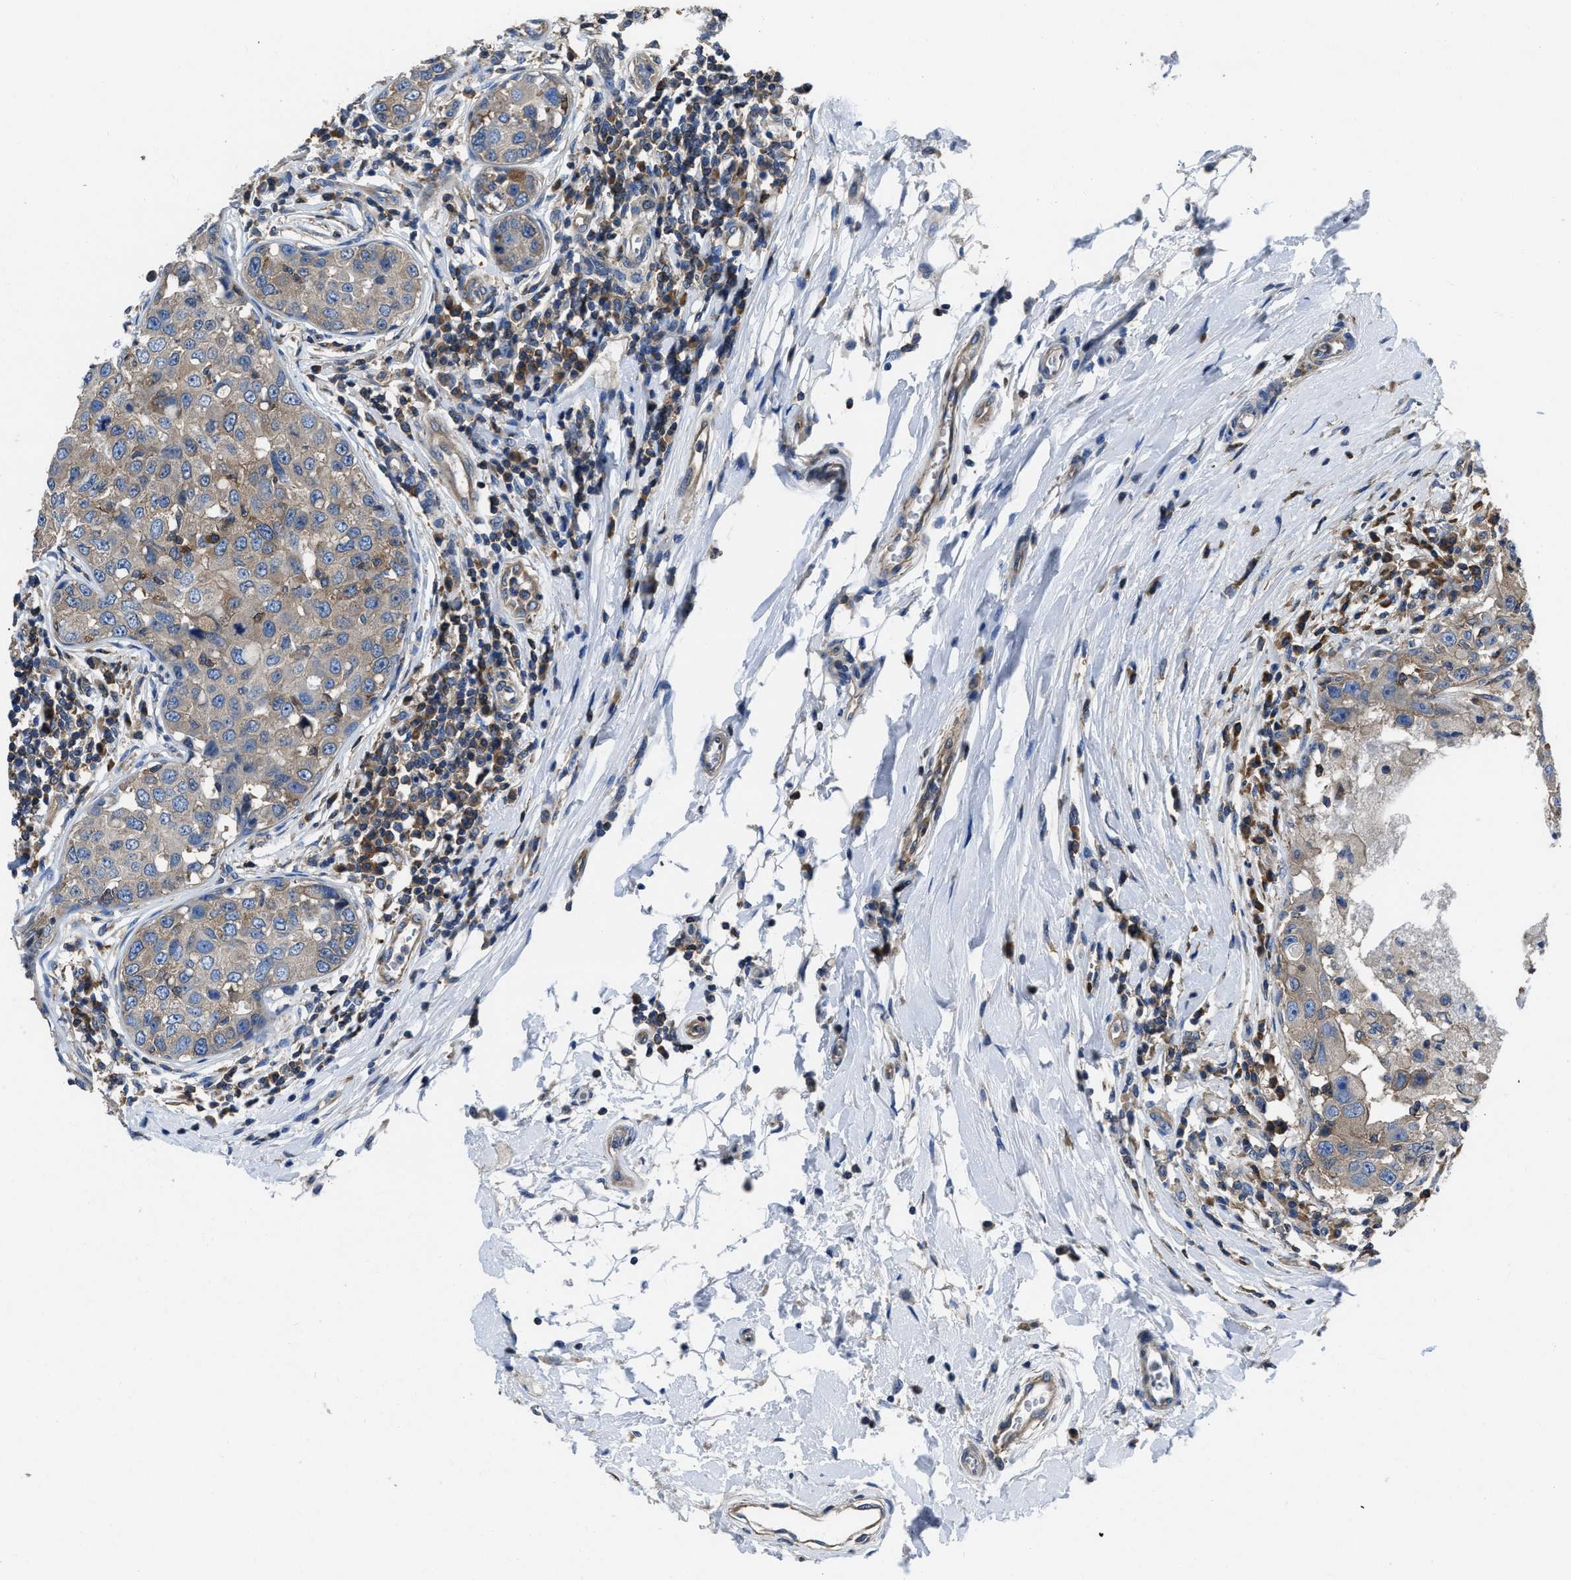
{"staining": {"intensity": "weak", "quantity": ">75%", "location": "cytoplasmic/membranous"}, "tissue": "breast cancer", "cell_type": "Tumor cells", "image_type": "cancer", "snomed": [{"axis": "morphology", "description": "Duct carcinoma"}, {"axis": "topography", "description": "Breast"}], "caption": "This histopathology image shows IHC staining of human breast cancer, with low weak cytoplasmic/membranous positivity in about >75% of tumor cells.", "gene": "YARS1", "patient": {"sex": "female", "age": 27}}